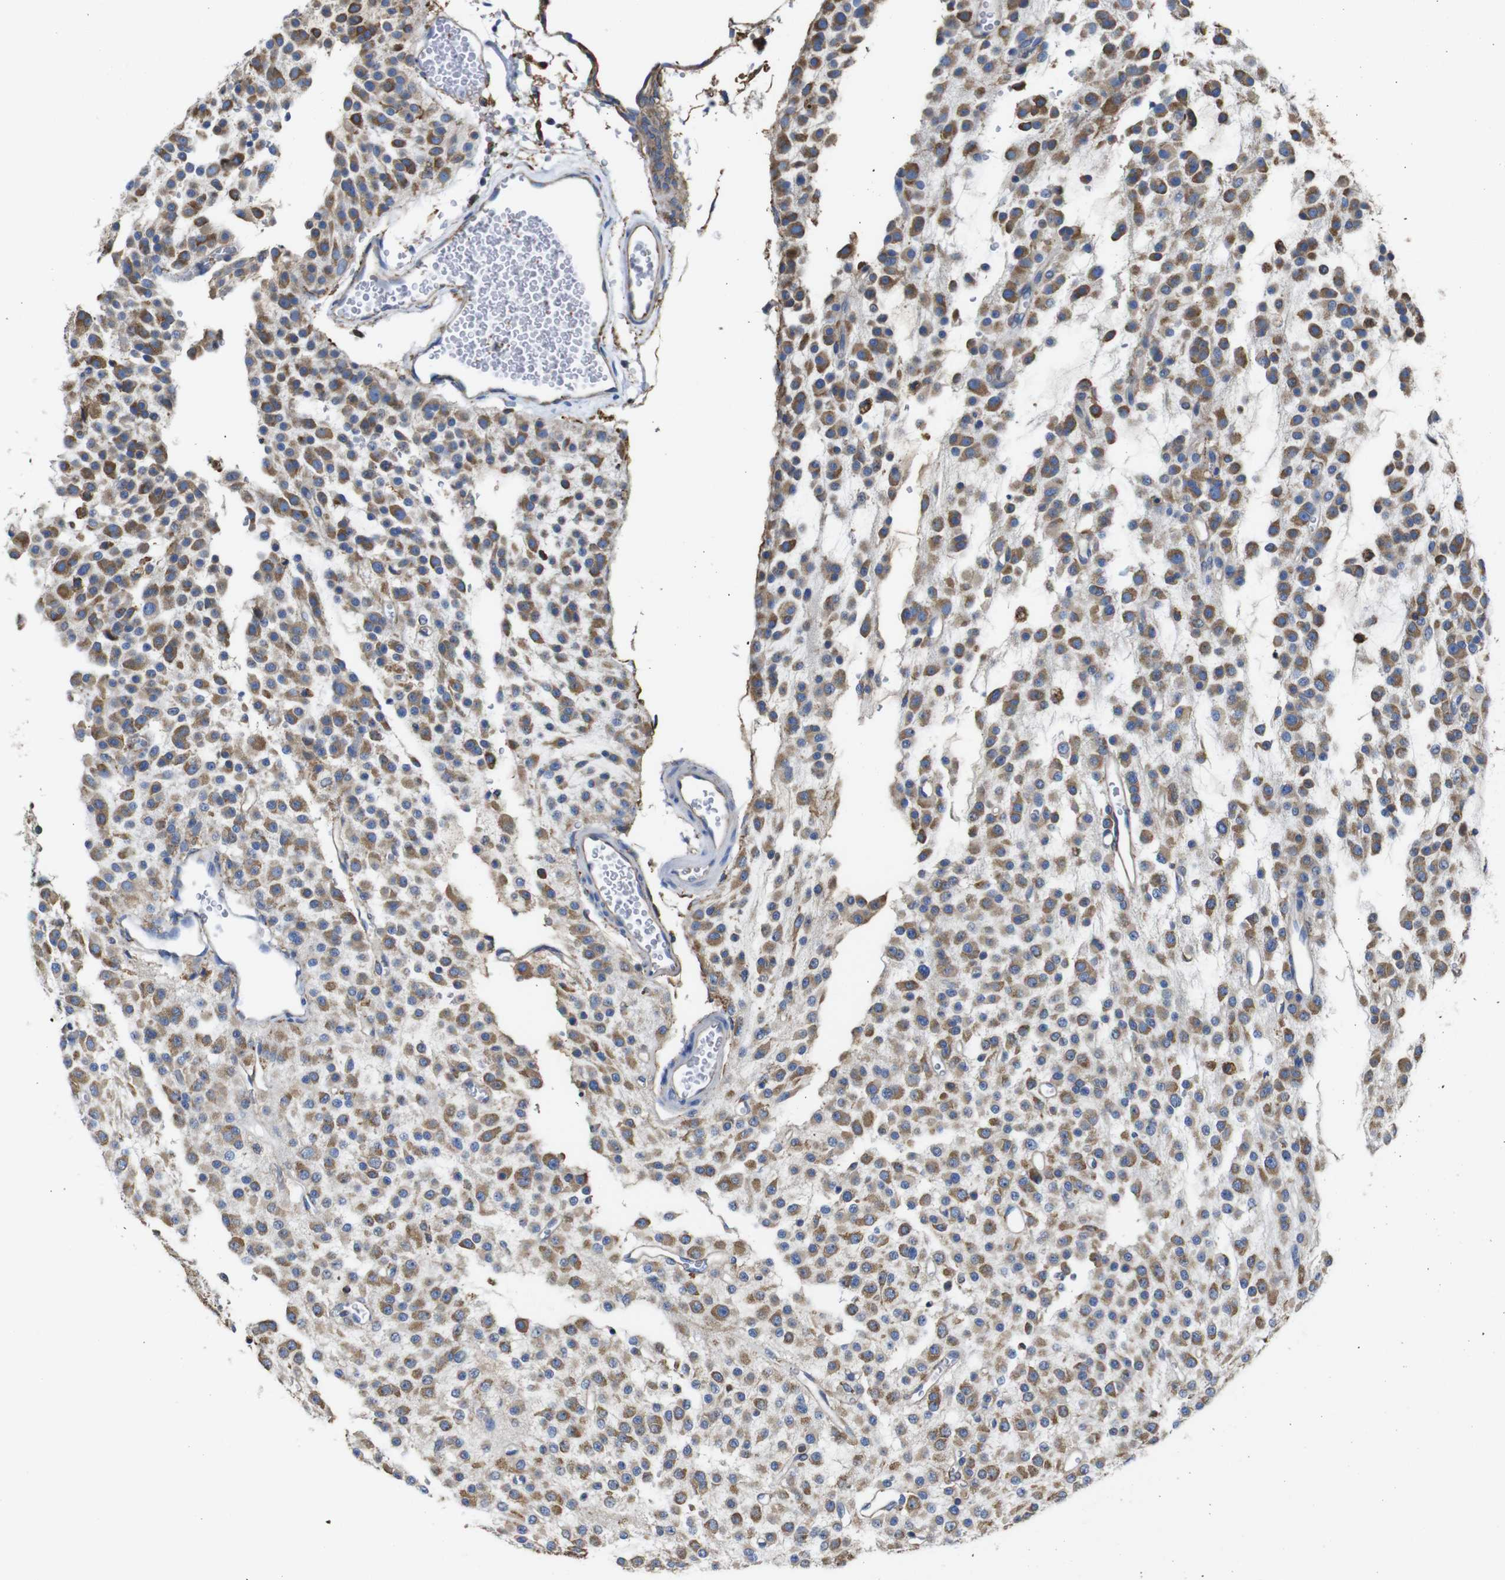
{"staining": {"intensity": "moderate", "quantity": ">75%", "location": "cytoplasmic/membranous"}, "tissue": "glioma", "cell_type": "Tumor cells", "image_type": "cancer", "snomed": [{"axis": "morphology", "description": "Glioma, malignant, Low grade"}, {"axis": "topography", "description": "Brain"}], "caption": "Protein staining reveals moderate cytoplasmic/membranous staining in approximately >75% of tumor cells in glioma.", "gene": "PPIB", "patient": {"sex": "male", "age": 38}}